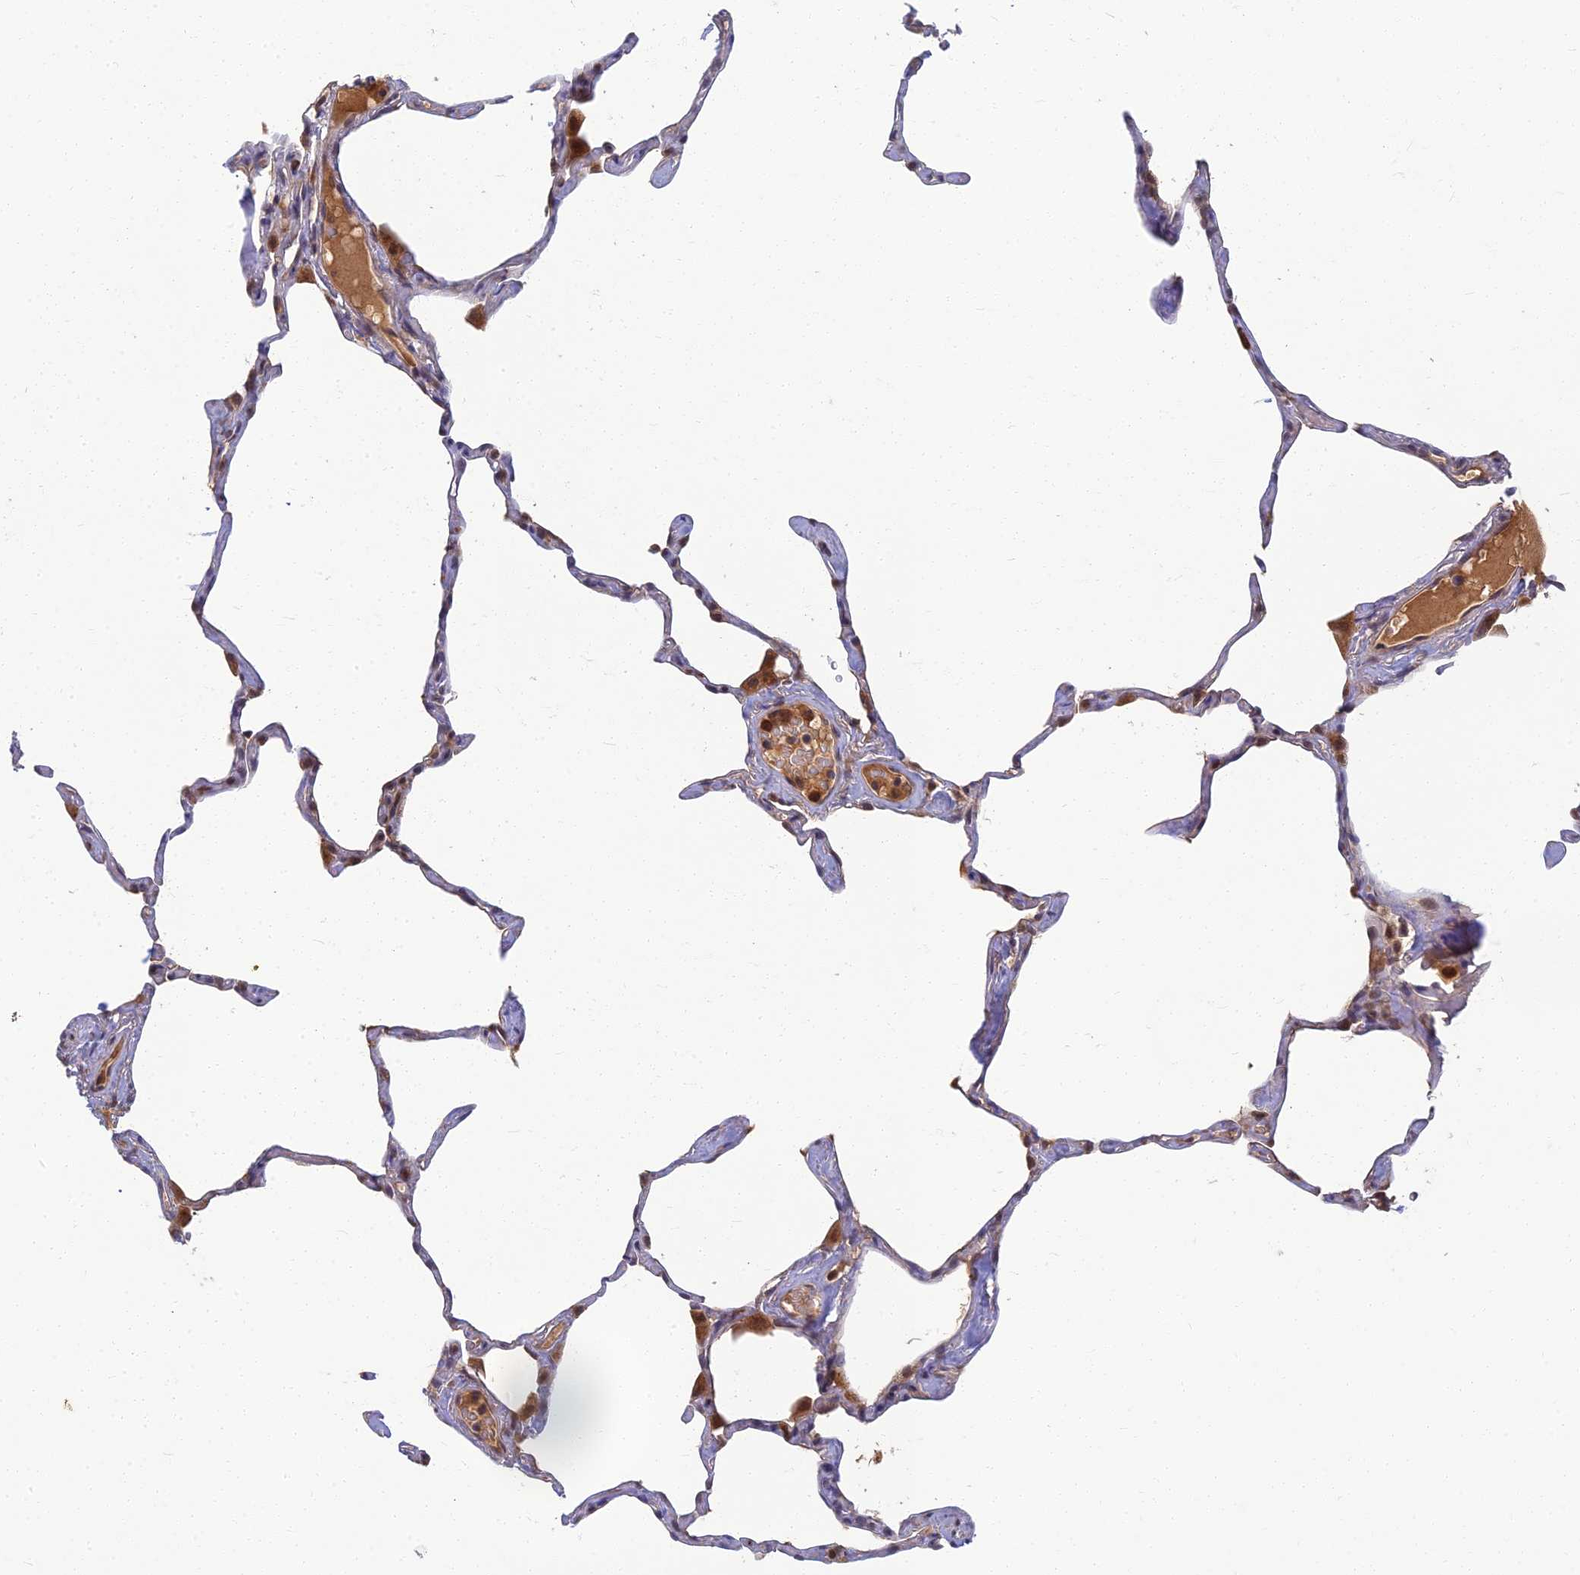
{"staining": {"intensity": "weak", "quantity": "25%-75%", "location": "cytoplasmic/membranous"}, "tissue": "lung", "cell_type": "Alveolar cells", "image_type": "normal", "snomed": [{"axis": "morphology", "description": "Normal tissue, NOS"}, {"axis": "topography", "description": "Lung"}], "caption": "Lung stained with DAB (3,3'-diaminobenzidine) IHC reveals low levels of weak cytoplasmic/membranous positivity in approximately 25%-75% of alveolar cells. Immunohistochemistry (ihc) stains the protein of interest in brown and the nuclei are stained blue.", "gene": "RGL3", "patient": {"sex": "male", "age": 65}}